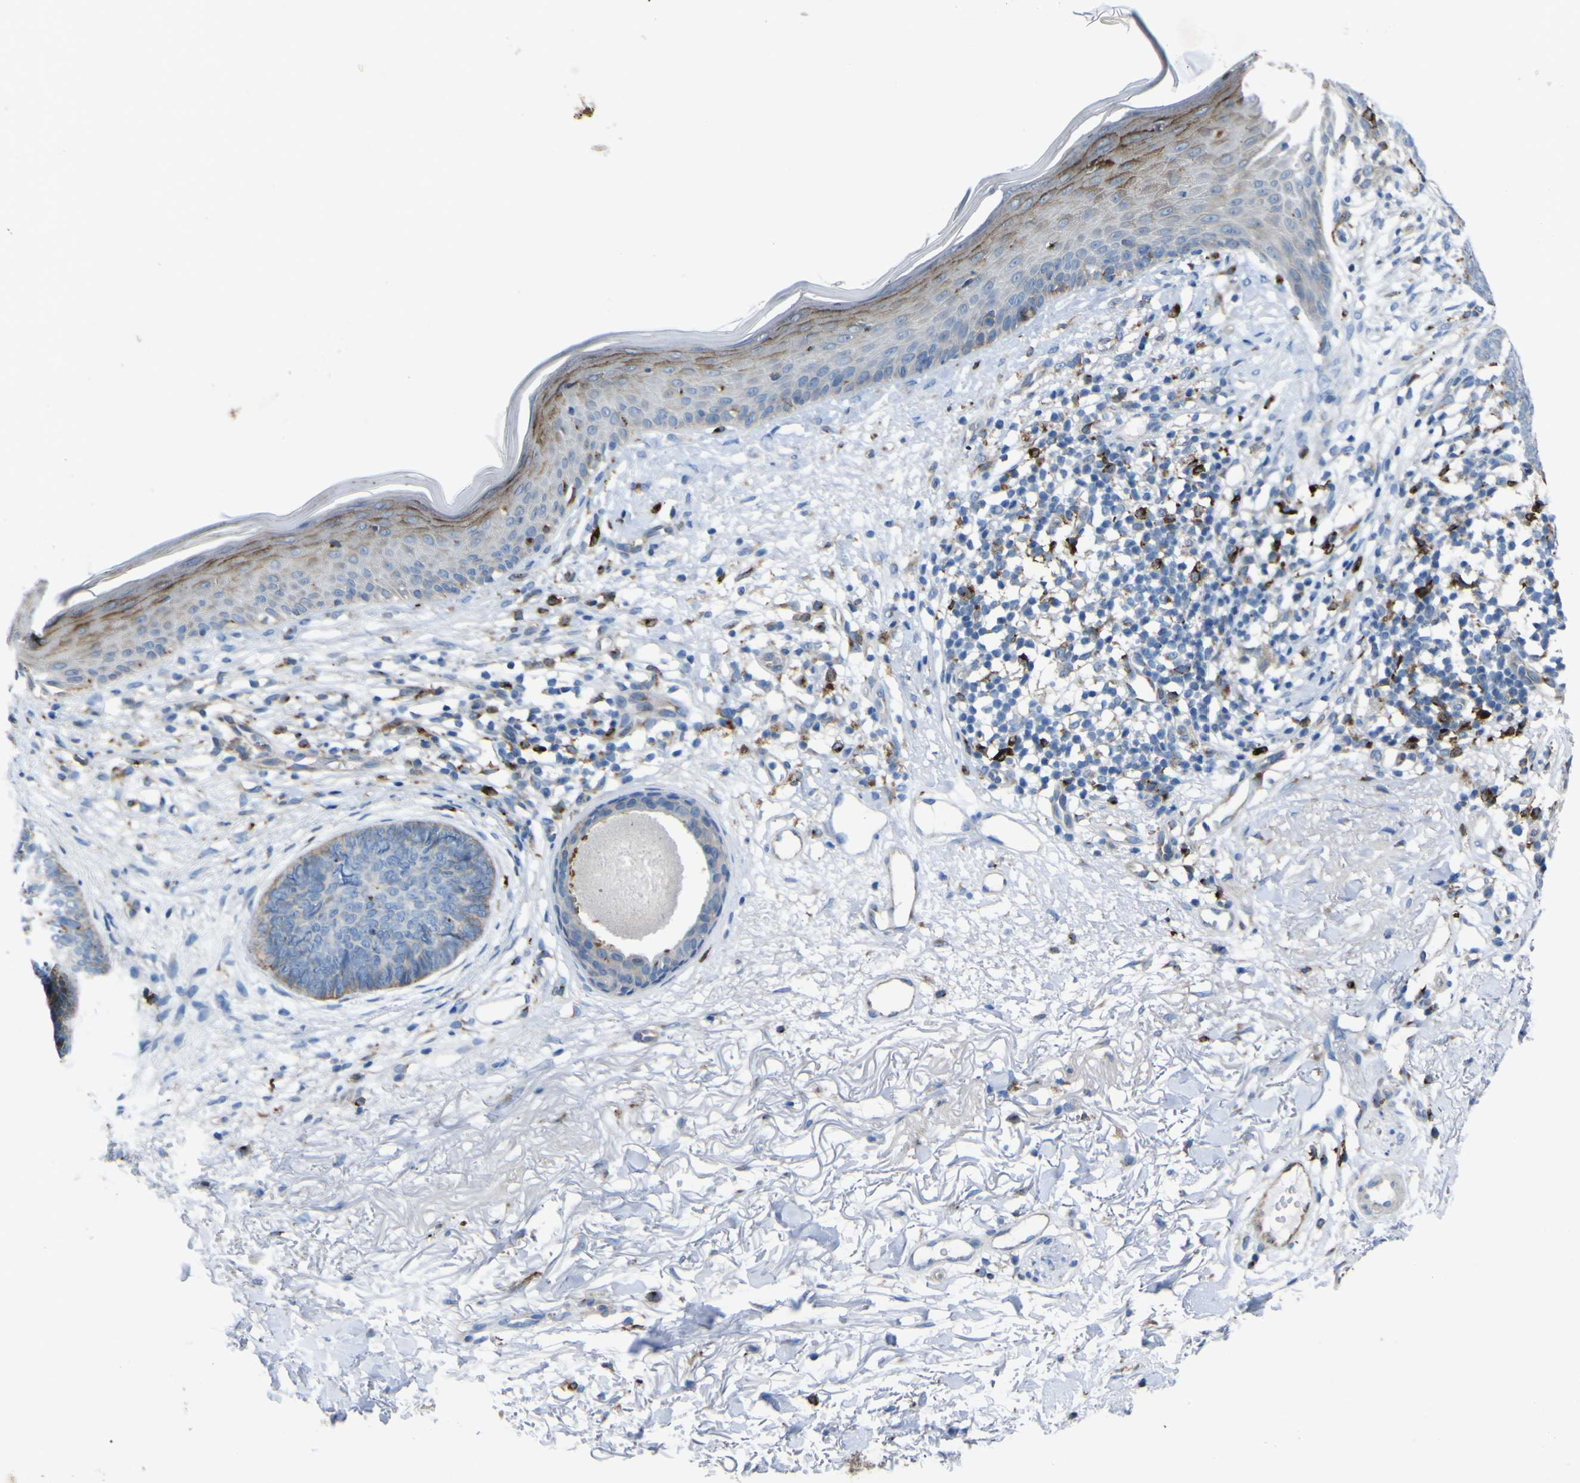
{"staining": {"intensity": "weak", "quantity": "<25%", "location": "cytoplasmic/membranous"}, "tissue": "skin cancer", "cell_type": "Tumor cells", "image_type": "cancer", "snomed": [{"axis": "morphology", "description": "Basal cell carcinoma"}, {"axis": "topography", "description": "Skin"}], "caption": "Tumor cells show no significant positivity in basal cell carcinoma (skin).", "gene": "CST3", "patient": {"sex": "female", "age": 70}}